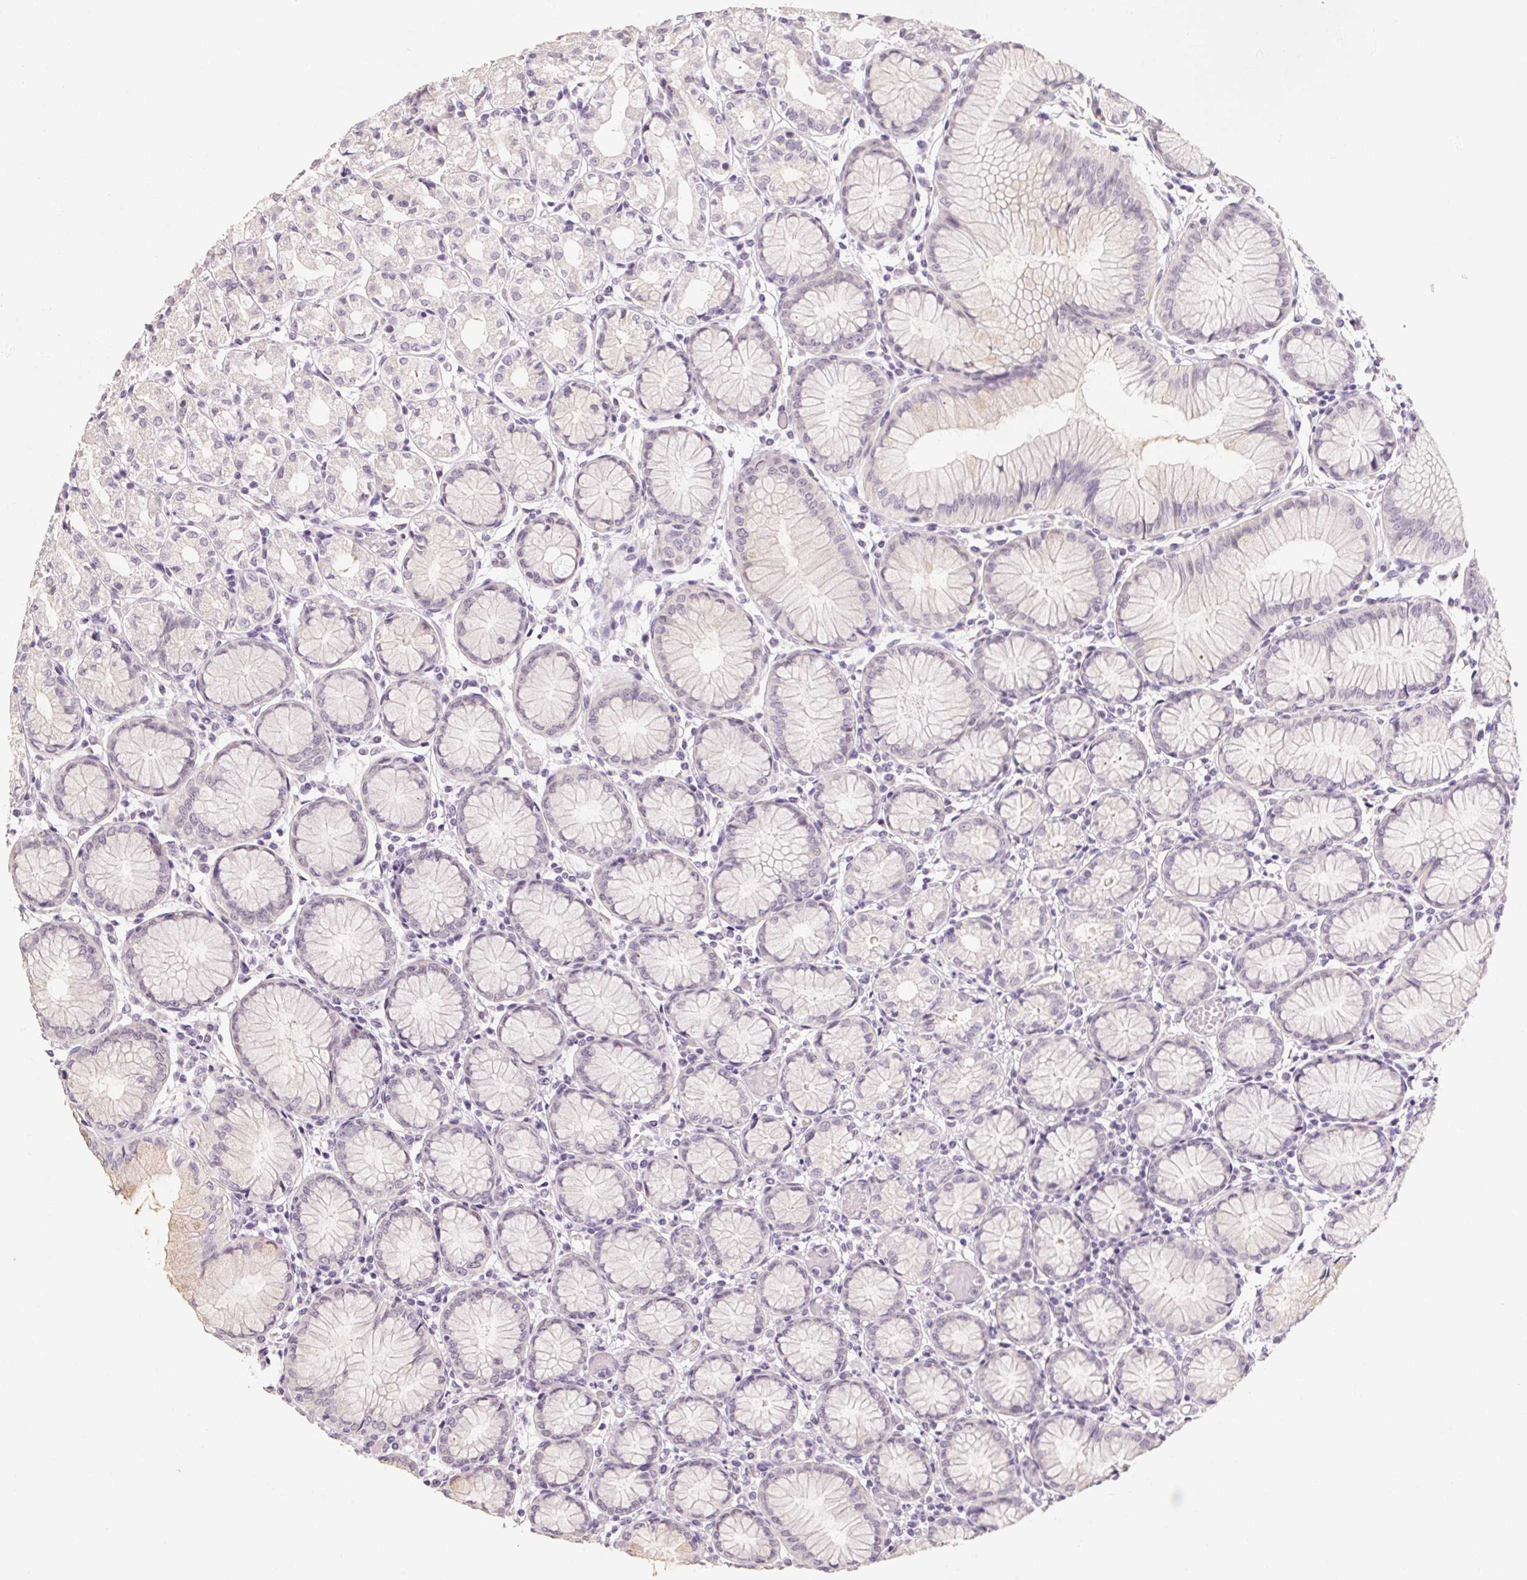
{"staining": {"intensity": "weak", "quantity": "<25%", "location": "cytoplasmic/membranous,nuclear"}, "tissue": "stomach", "cell_type": "Glandular cells", "image_type": "normal", "snomed": [{"axis": "morphology", "description": "Normal tissue, NOS"}, {"axis": "topography", "description": "Stomach"}], "caption": "Glandular cells are negative for brown protein staining in unremarkable stomach. The staining is performed using DAB (3,3'-diaminobenzidine) brown chromogen with nuclei counter-stained in using hematoxylin.", "gene": "CAPZA3", "patient": {"sex": "female", "age": 57}}